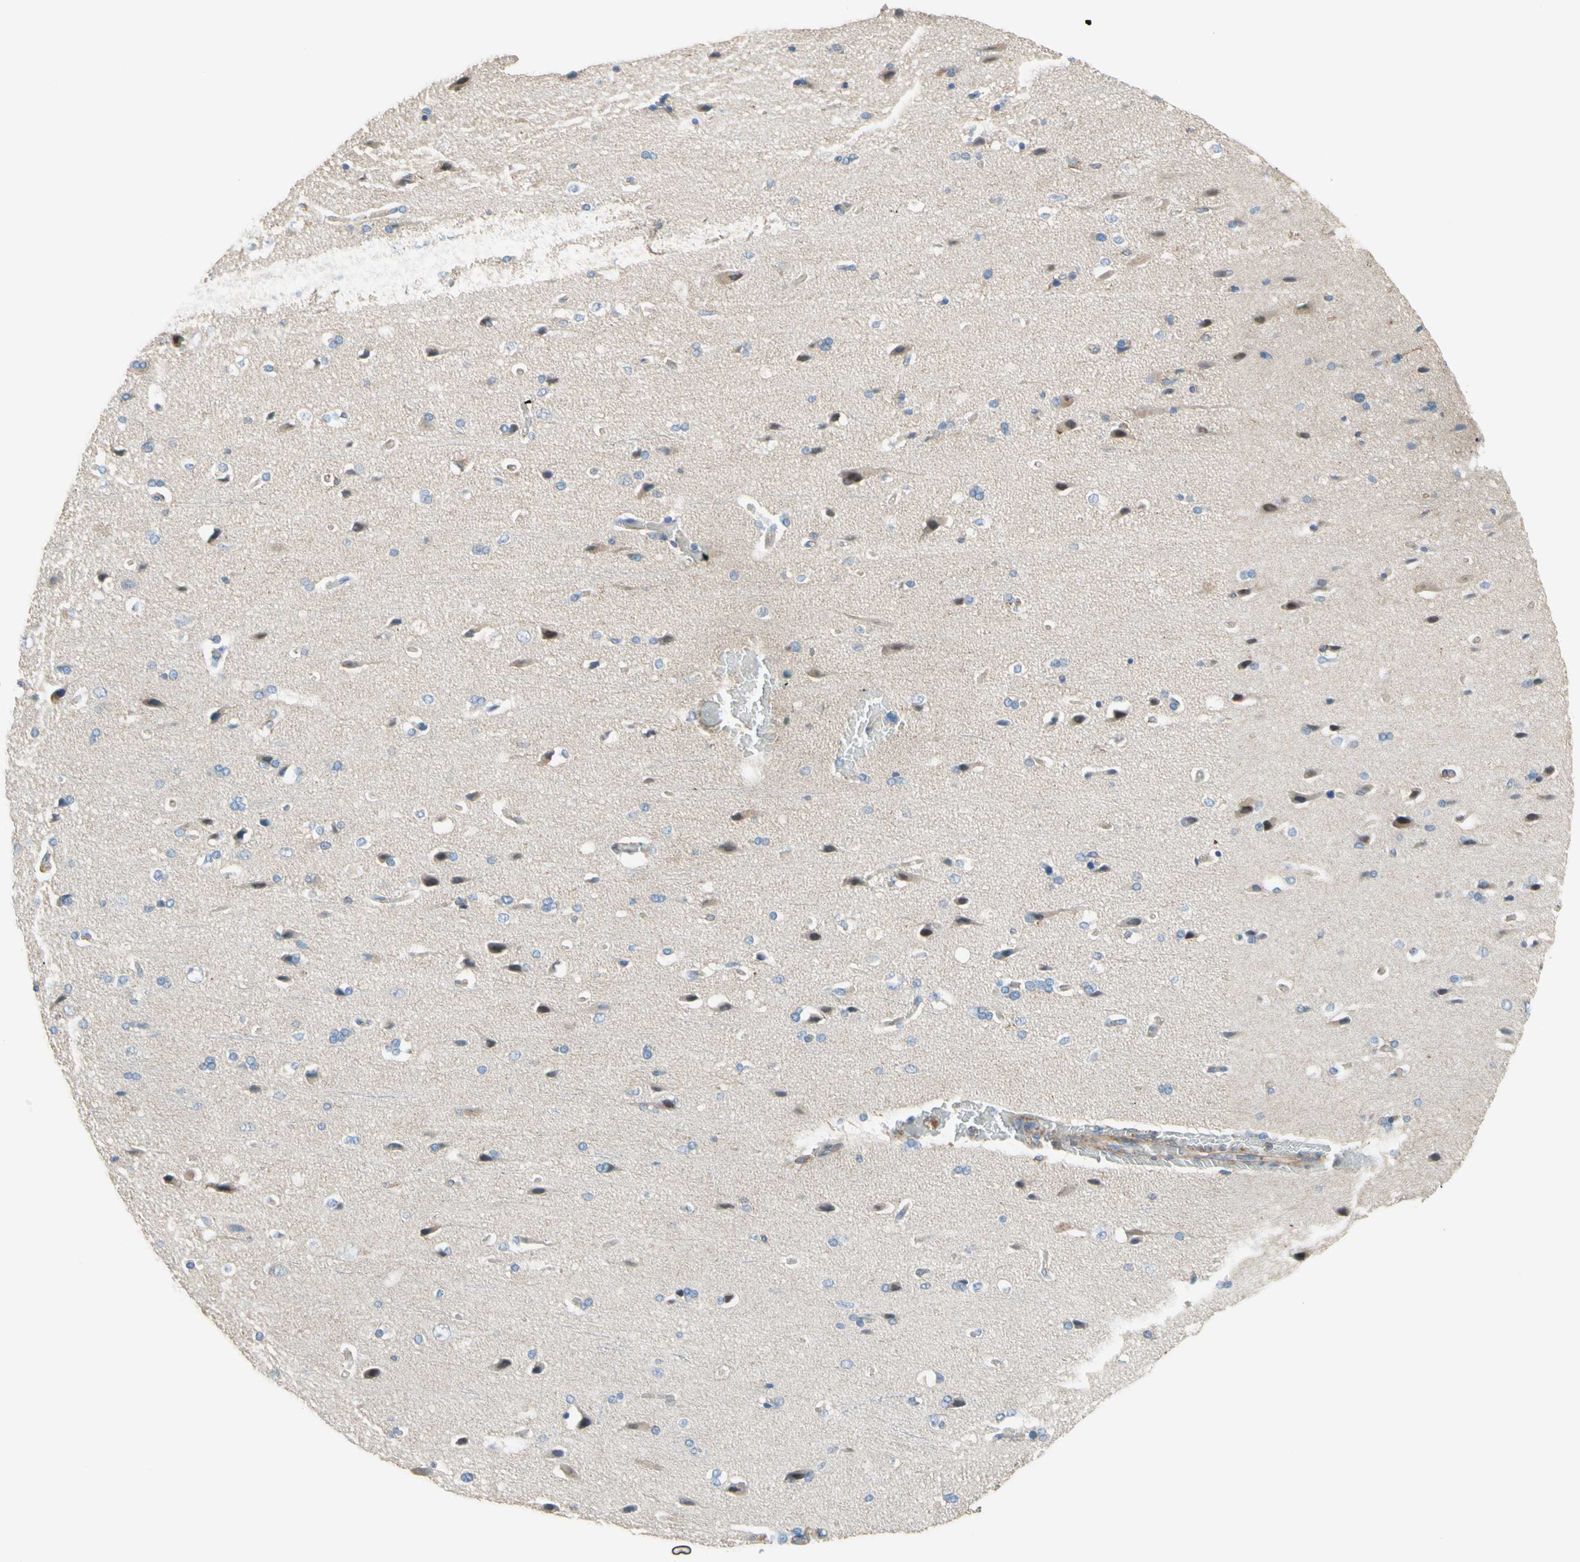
{"staining": {"intensity": "weak", "quantity": "25%-75%", "location": "cytoplasmic/membranous"}, "tissue": "cerebral cortex", "cell_type": "Endothelial cells", "image_type": "normal", "snomed": [{"axis": "morphology", "description": "Normal tissue, NOS"}, {"axis": "topography", "description": "Cerebral cortex"}], "caption": "The immunohistochemical stain highlights weak cytoplasmic/membranous expression in endothelial cells of unremarkable cerebral cortex.", "gene": "SEMA4C", "patient": {"sex": "male", "age": 62}}